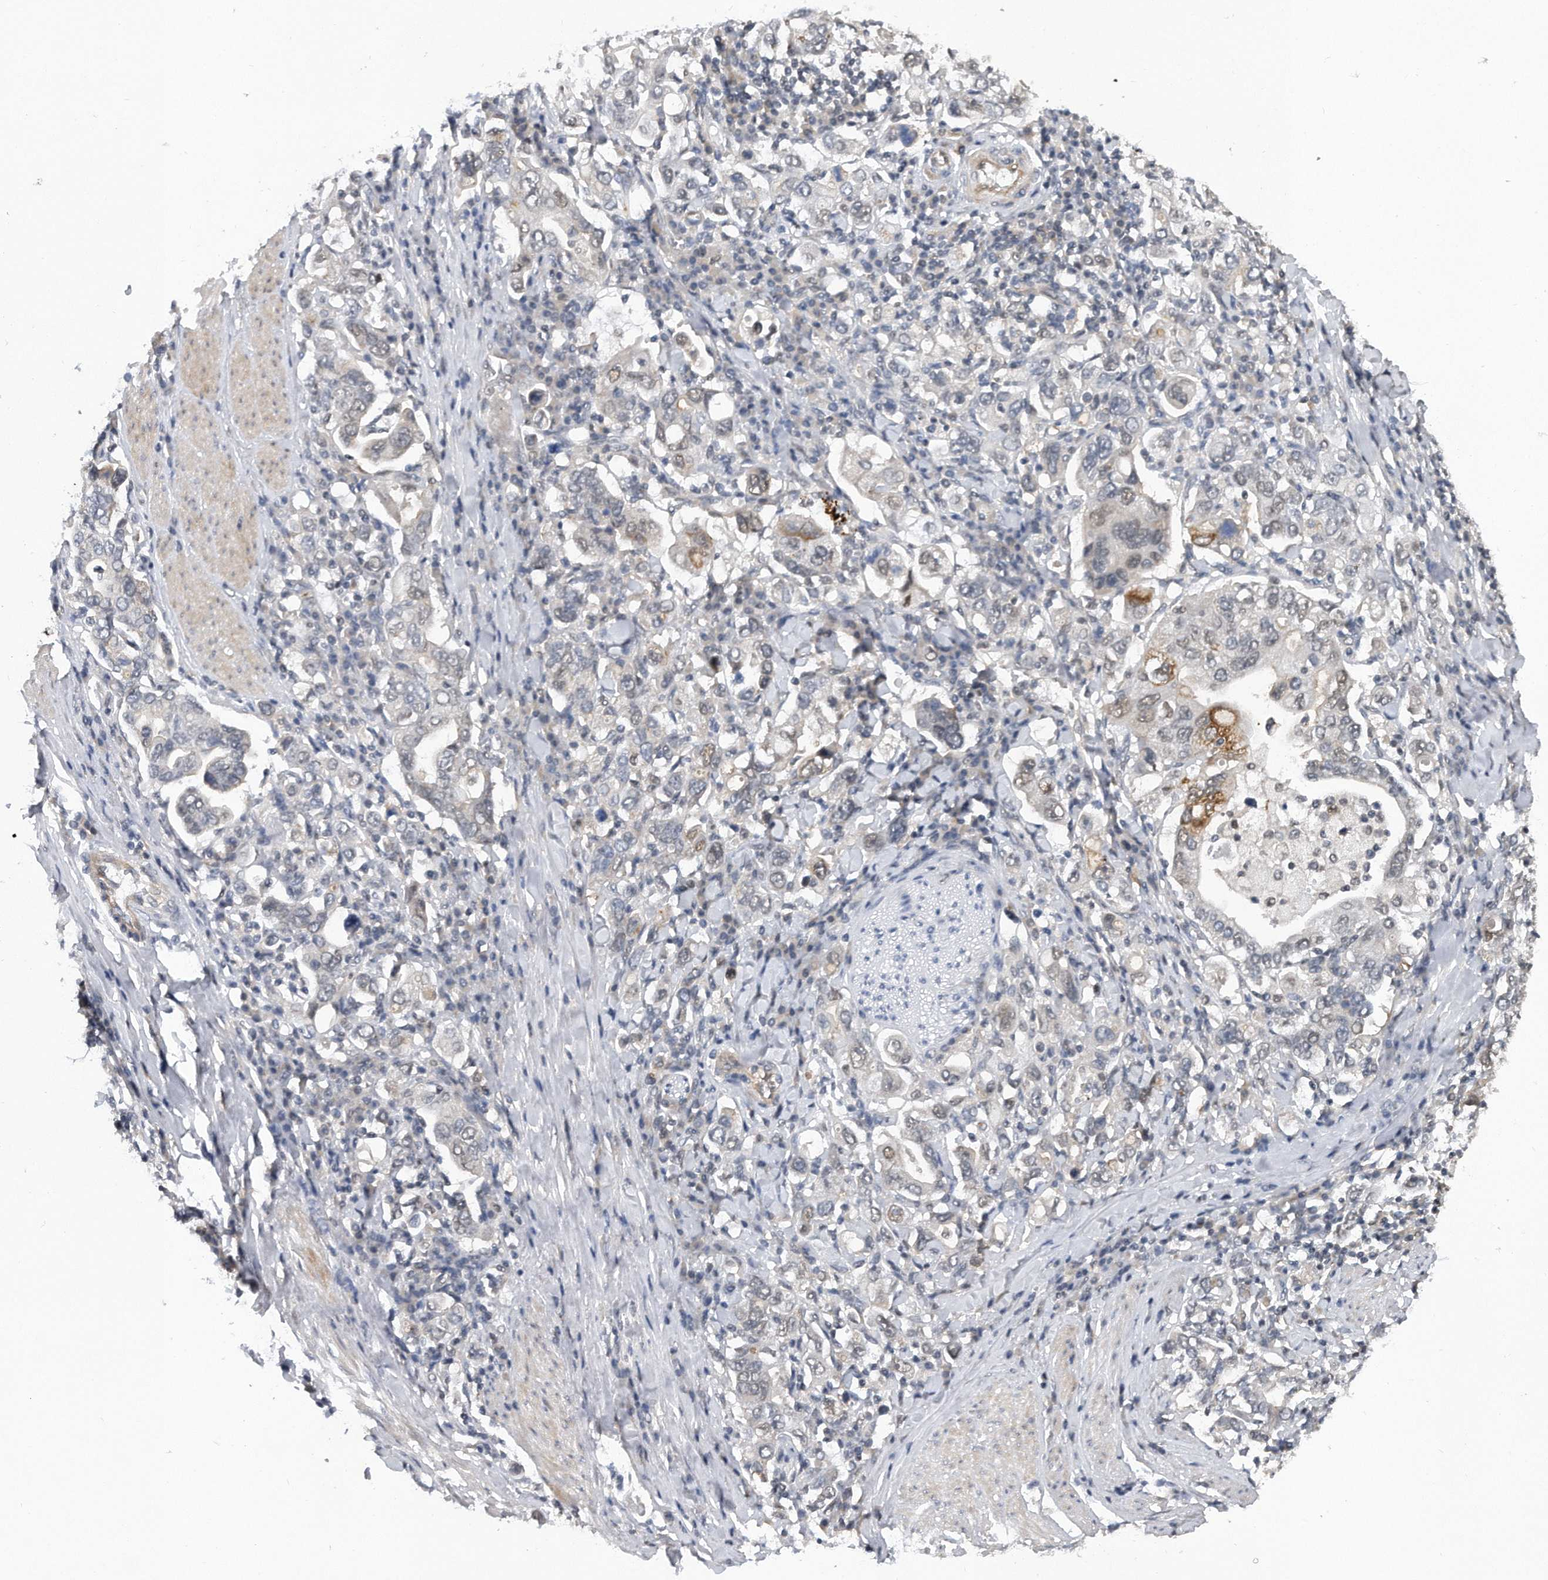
{"staining": {"intensity": "negative", "quantity": "none", "location": "none"}, "tissue": "stomach cancer", "cell_type": "Tumor cells", "image_type": "cancer", "snomed": [{"axis": "morphology", "description": "Adenocarcinoma, NOS"}, {"axis": "topography", "description": "Stomach, upper"}], "caption": "Tumor cells are negative for protein expression in human stomach cancer (adenocarcinoma).", "gene": "TP53INP1", "patient": {"sex": "male", "age": 62}}